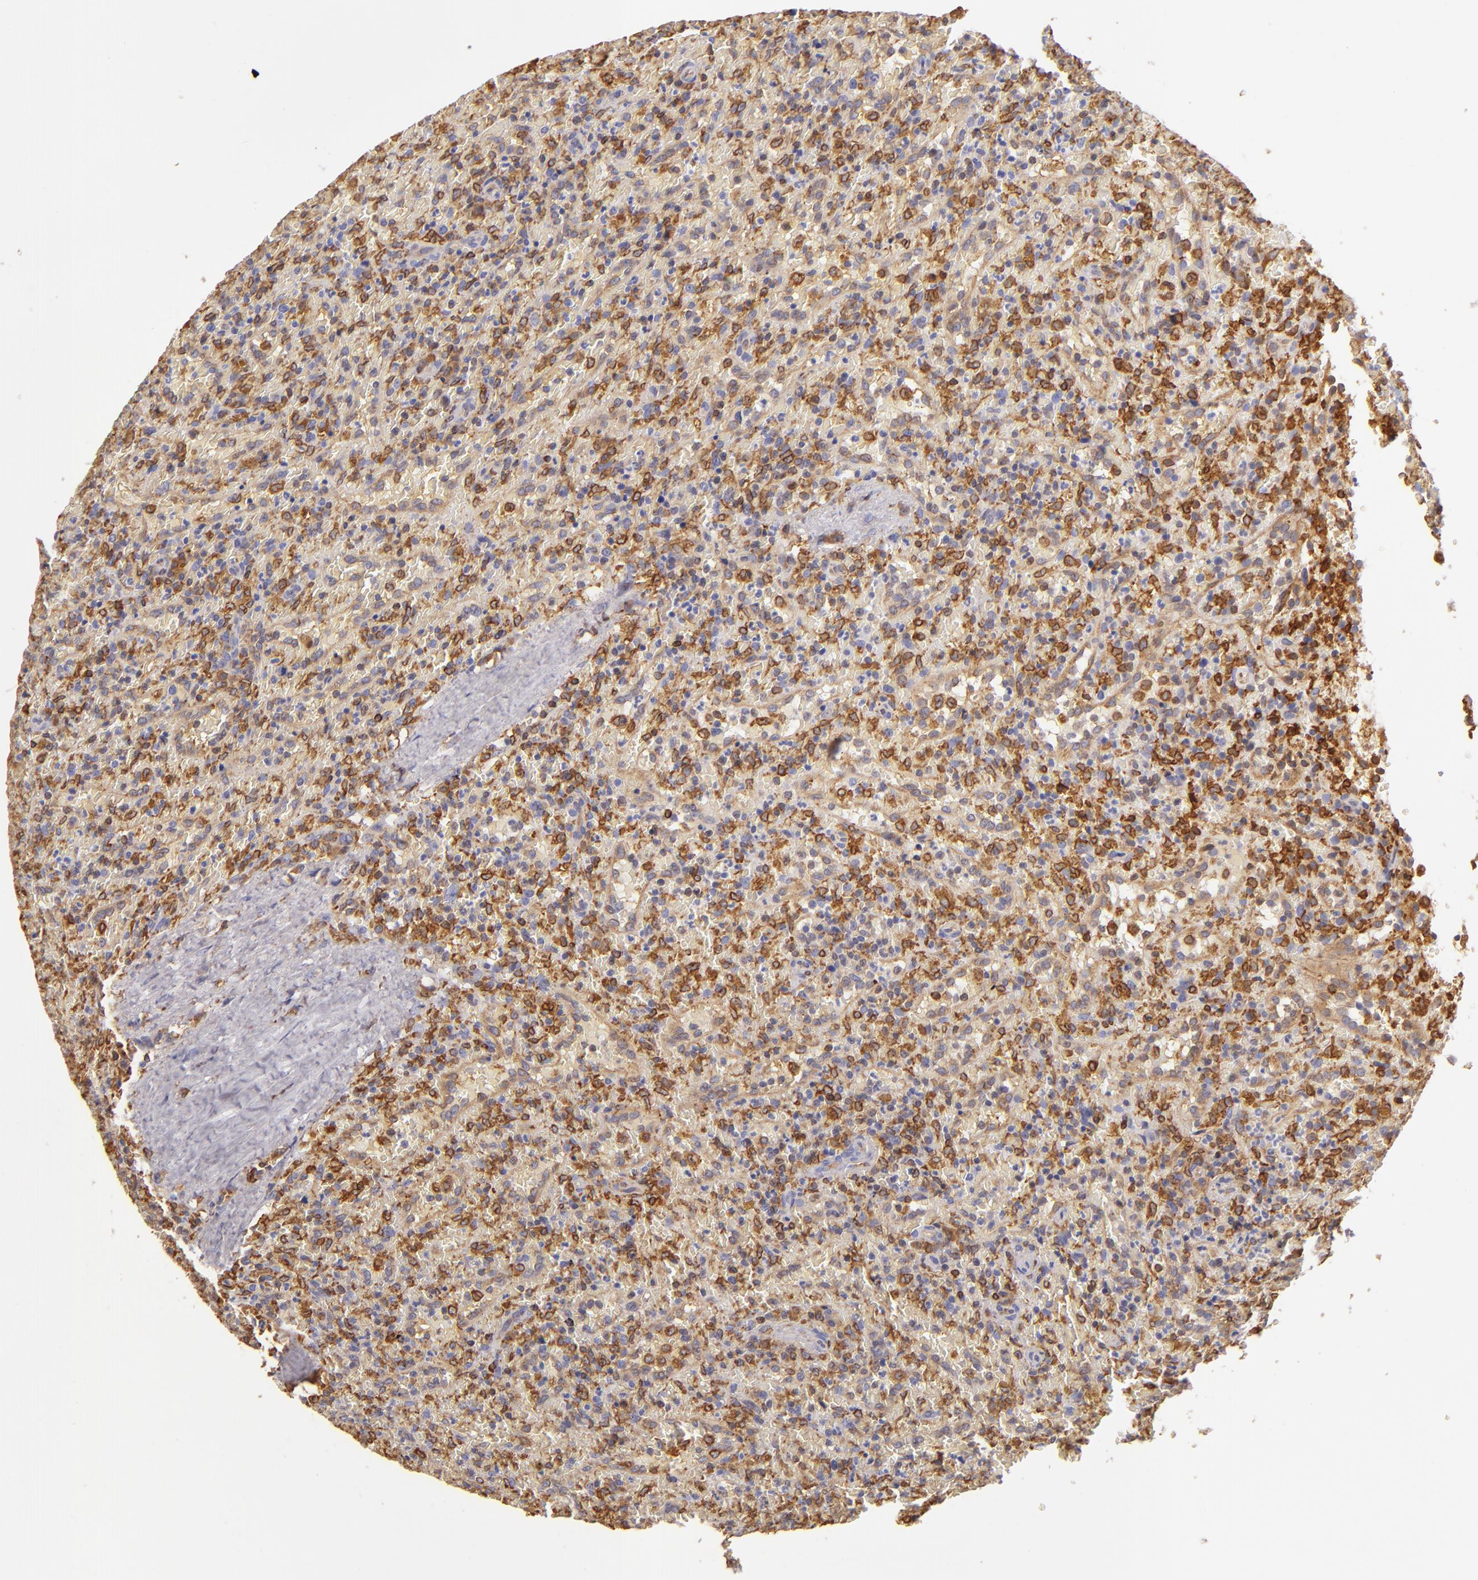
{"staining": {"intensity": "moderate", "quantity": "25%-75%", "location": "cytoplasmic/membranous"}, "tissue": "lymphoma", "cell_type": "Tumor cells", "image_type": "cancer", "snomed": [{"axis": "morphology", "description": "Malignant lymphoma, non-Hodgkin's type, High grade"}, {"axis": "topography", "description": "Spleen"}, {"axis": "topography", "description": "Lymph node"}], "caption": "Brown immunohistochemical staining in human lymphoma reveals moderate cytoplasmic/membranous staining in approximately 25%-75% of tumor cells.", "gene": "CD74", "patient": {"sex": "female", "age": 70}}